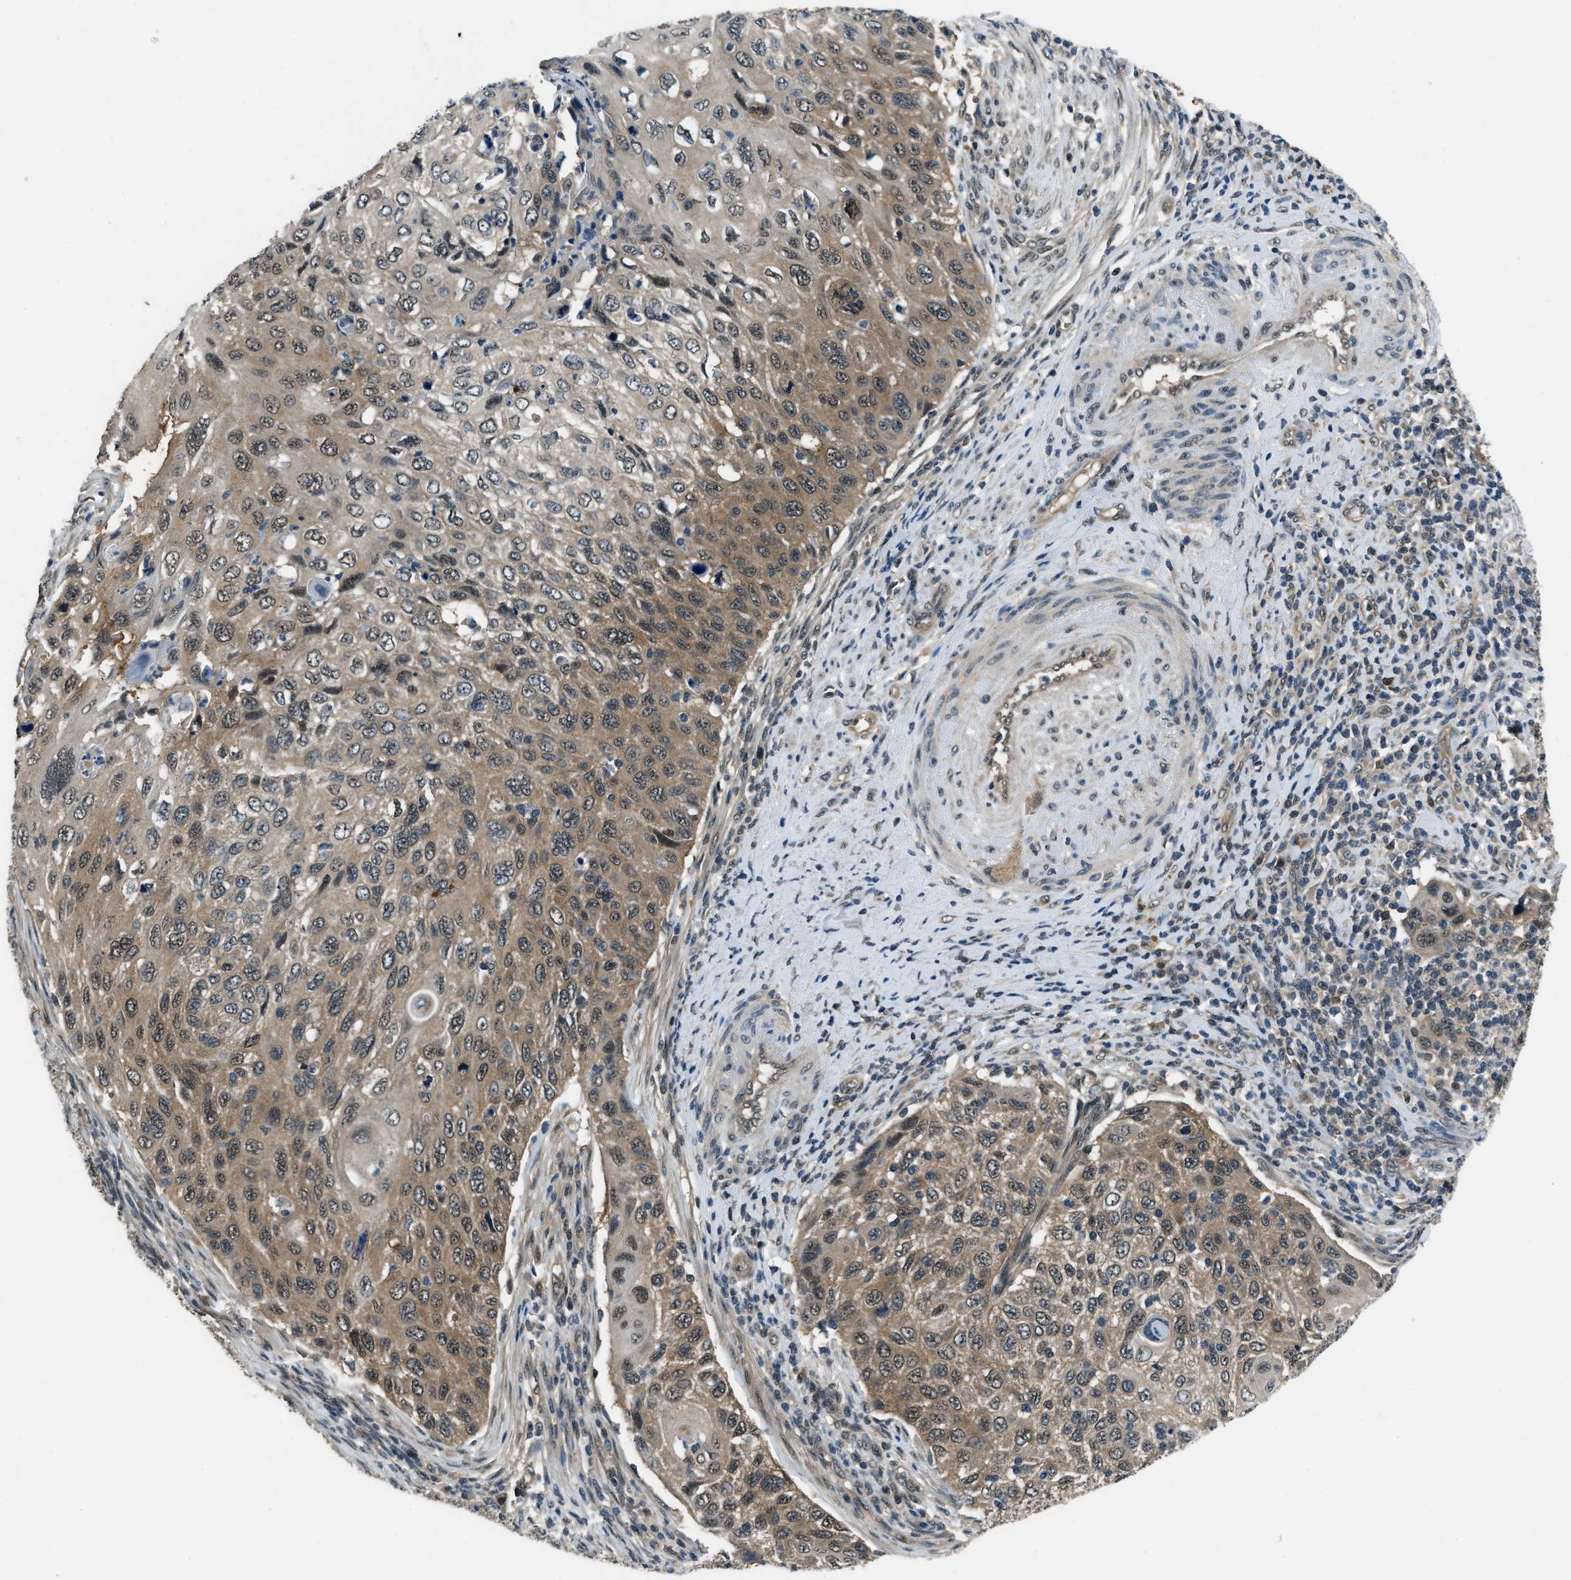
{"staining": {"intensity": "moderate", "quantity": ">75%", "location": "cytoplasmic/membranous"}, "tissue": "cervical cancer", "cell_type": "Tumor cells", "image_type": "cancer", "snomed": [{"axis": "morphology", "description": "Squamous cell carcinoma, NOS"}, {"axis": "topography", "description": "Cervix"}], "caption": "Immunohistochemical staining of cervical cancer displays moderate cytoplasmic/membranous protein positivity in approximately >75% of tumor cells.", "gene": "NUDCD3", "patient": {"sex": "female", "age": 70}}